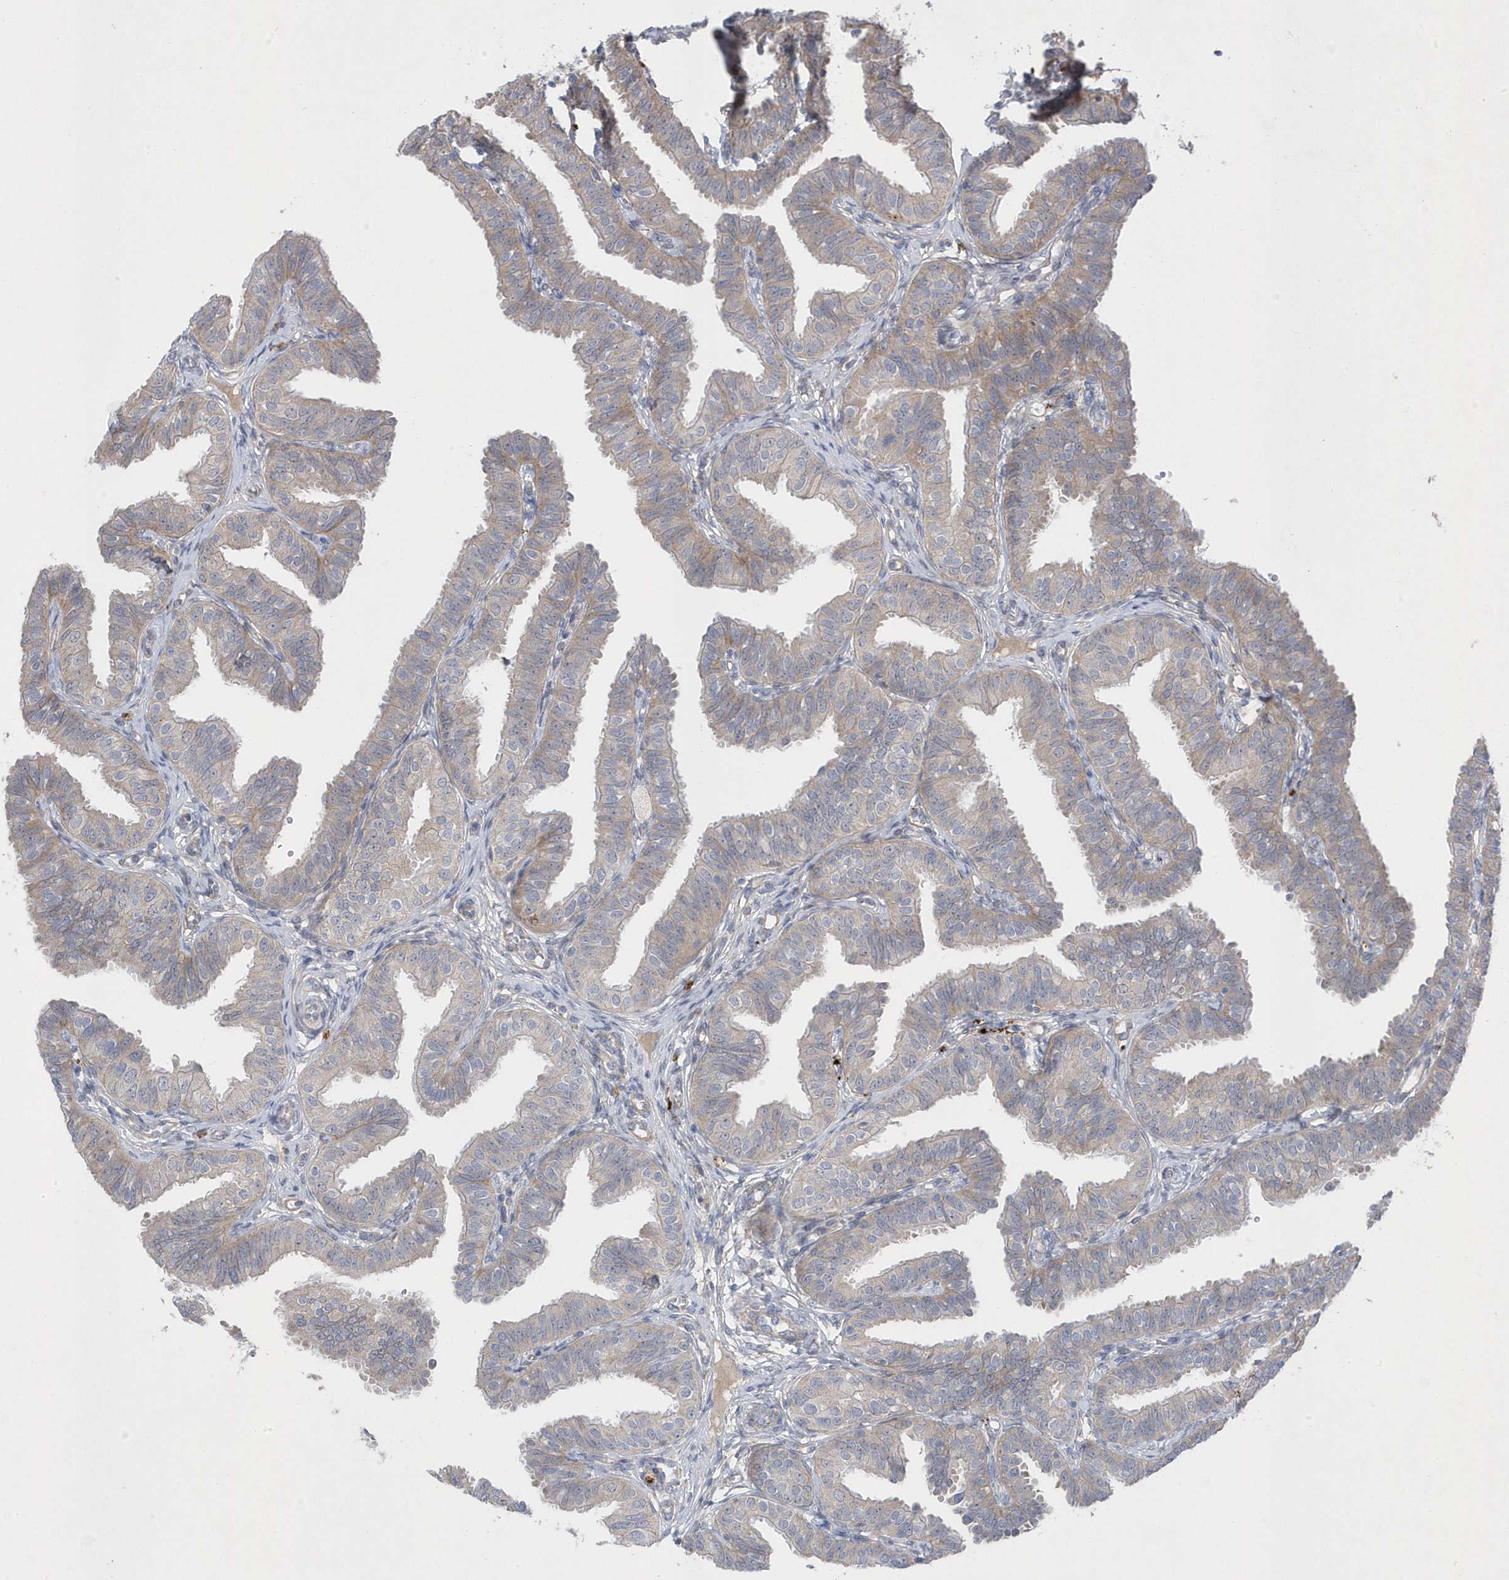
{"staining": {"intensity": "weak", "quantity": "25%-75%", "location": "cytoplasmic/membranous"}, "tissue": "fallopian tube", "cell_type": "Glandular cells", "image_type": "normal", "snomed": [{"axis": "morphology", "description": "Normal tissue, NOS"}, {"axis": "topography", "description": "Fallopian tube"}], "caption": "Immunohistochemistry image of unremarkable fallopian tube stained for a protein (brown), which displays low levels of weak cytoplasmic/membranous expression in about 25%-75% of glandular cells.", "gene": "ANAPC1", "patient": {"sex": "female", "age": 35}}